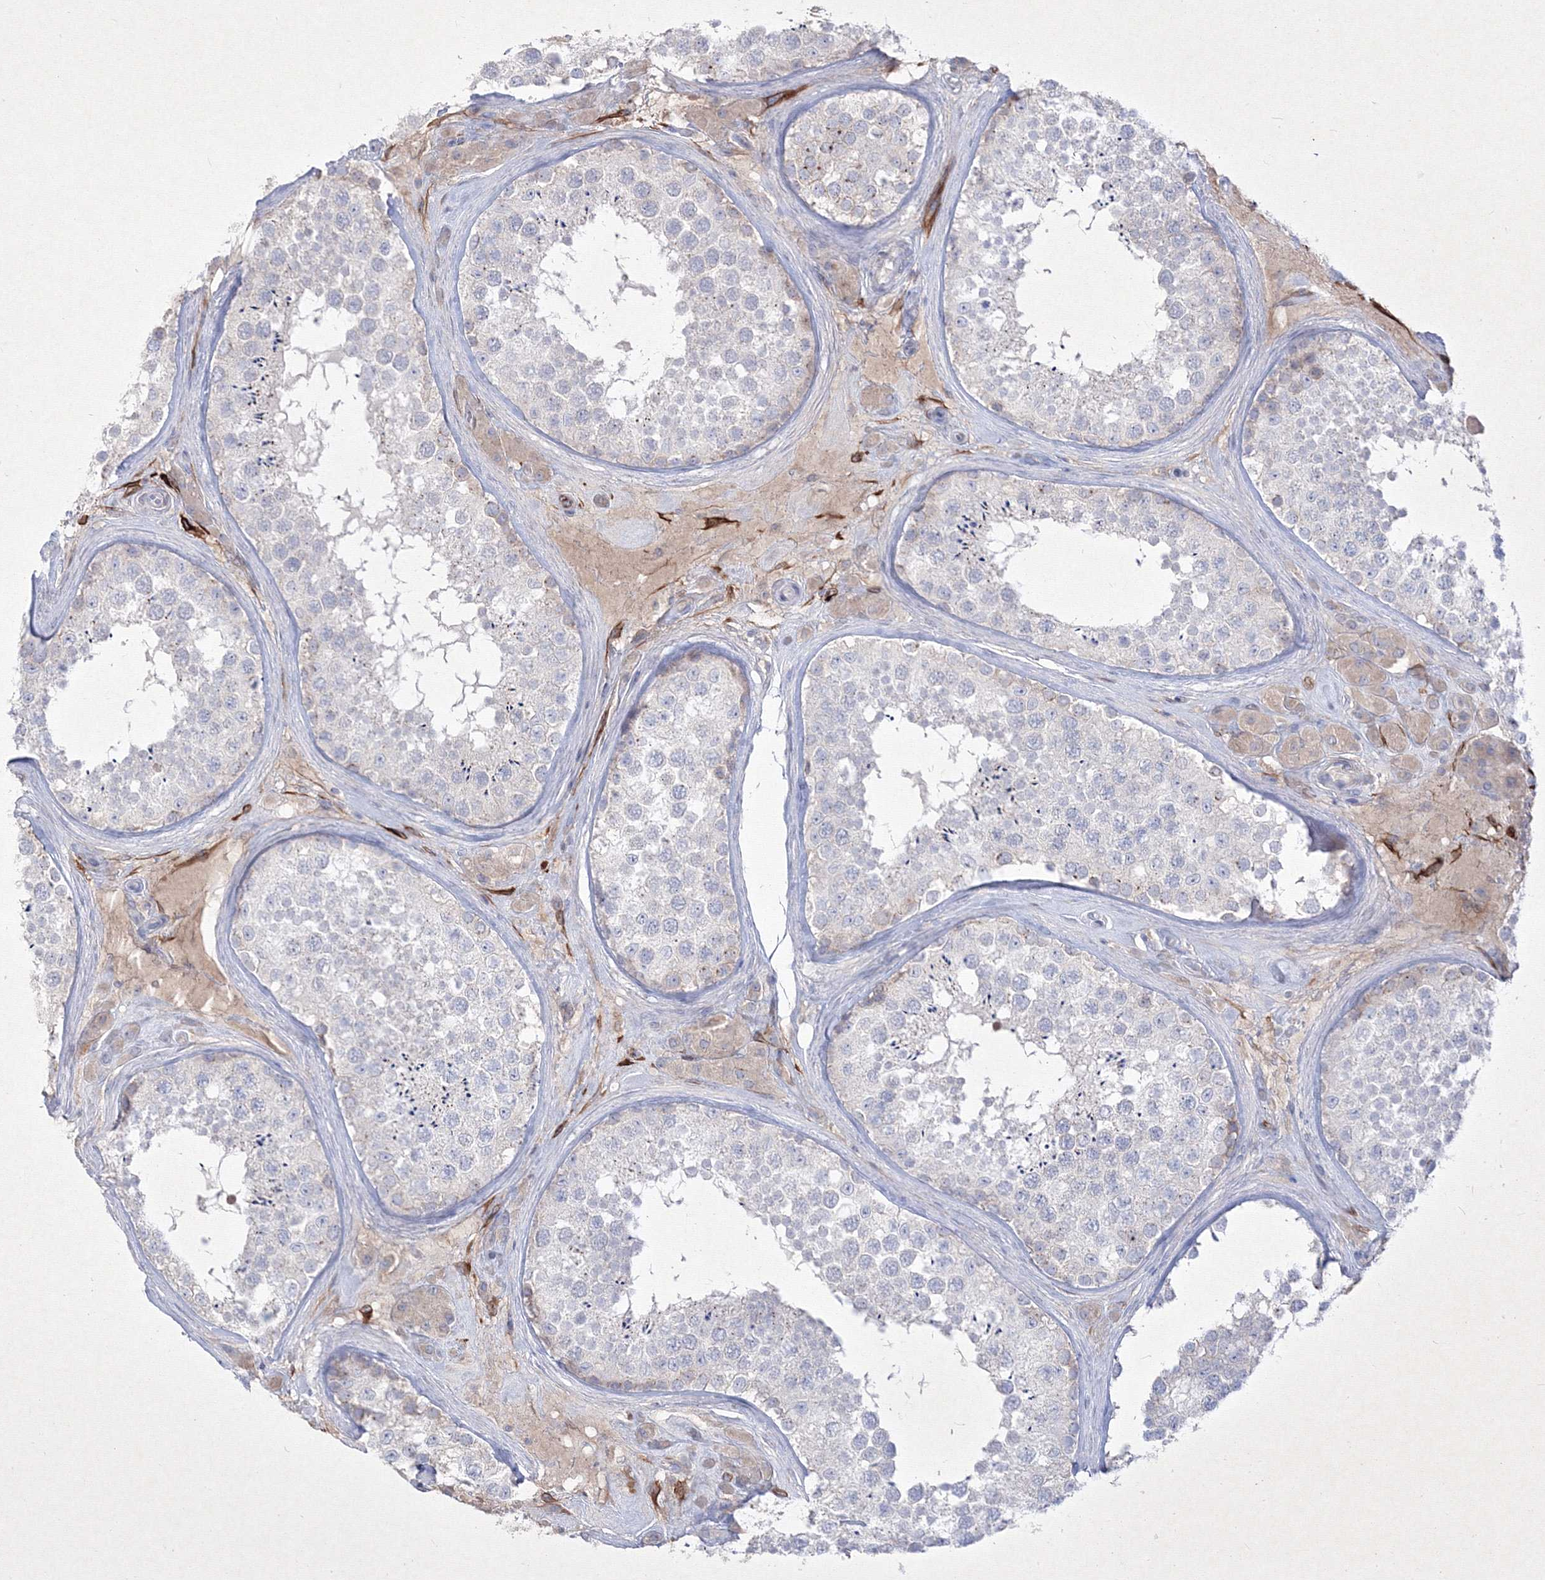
{"staining": {"intensity": "negative", "quantity": "none", "location": "none"}, "tissue": "testis", "cell_type": "Cells in seminiferous ducts", "image_type": "normal", "snomed": [{"axis": "morphology", "description": "Normal tissue, NOS"}, {"axis": "topography", "description": "Testis"}], "caption": "Cells in seminiferous ducts show no significant protein positivity in benign testis. (IHC, brightfield microscopy, high magnification).", "gene": "TMEM139", "patient": {"sex": "male", "age": 46}}